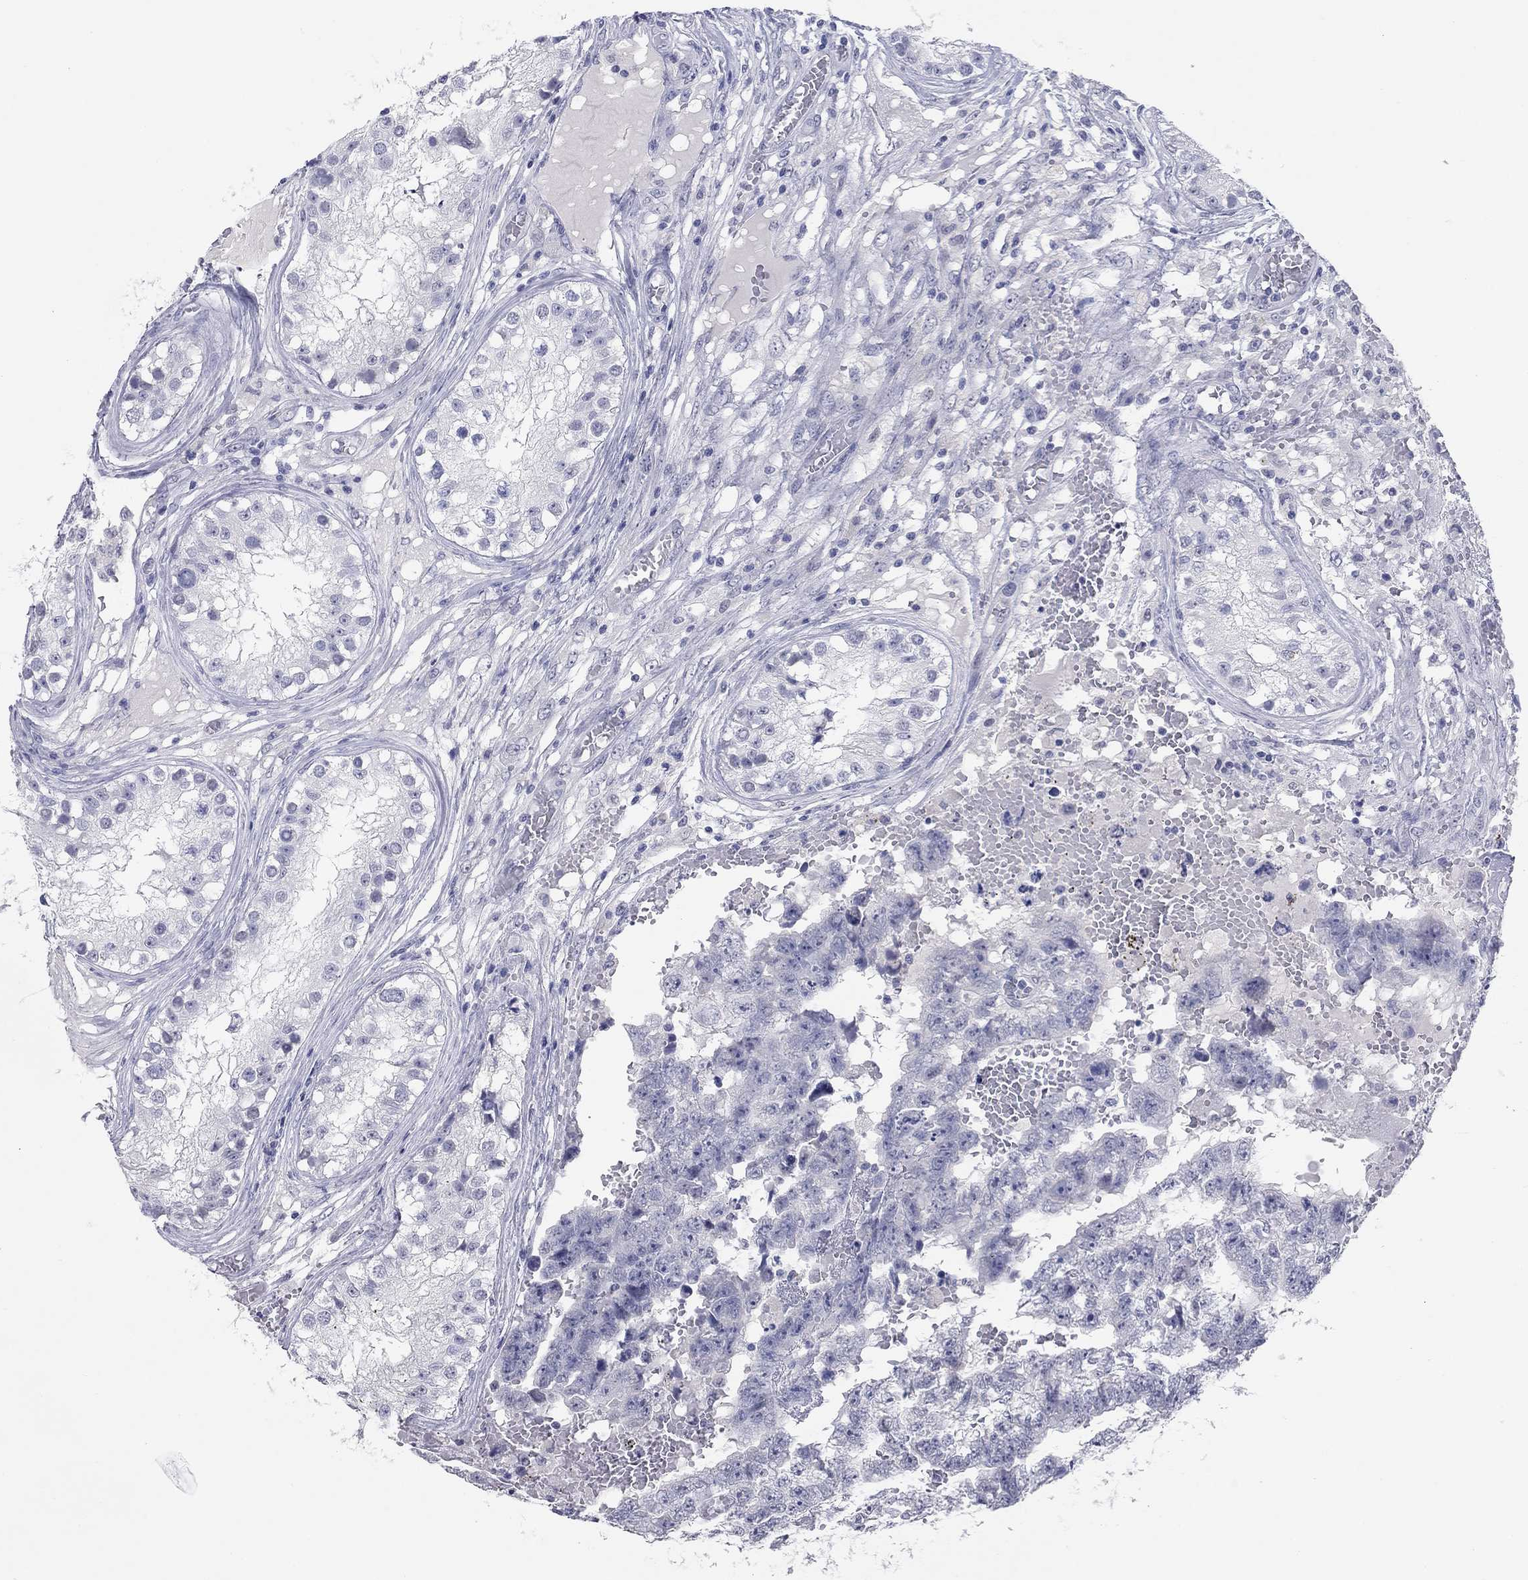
{"staining": {"intensity": "negative", "quantity": "none", "location": "none"}, "tissue": "testis cancer", "cell_type": "Tumor cells", "image_type": "cancer", "snomed": [{"axis": "morphology", "description": "Carcinoma, Embryonal, NOS"}, {"axis": "topography", "description": "Testis"}], "caption": "Human testis cancer stained for a protein using IHC displays no positivity in tumor cells.", "gene": "KRT75", "patient": {"sex": "male", "age": 25}}